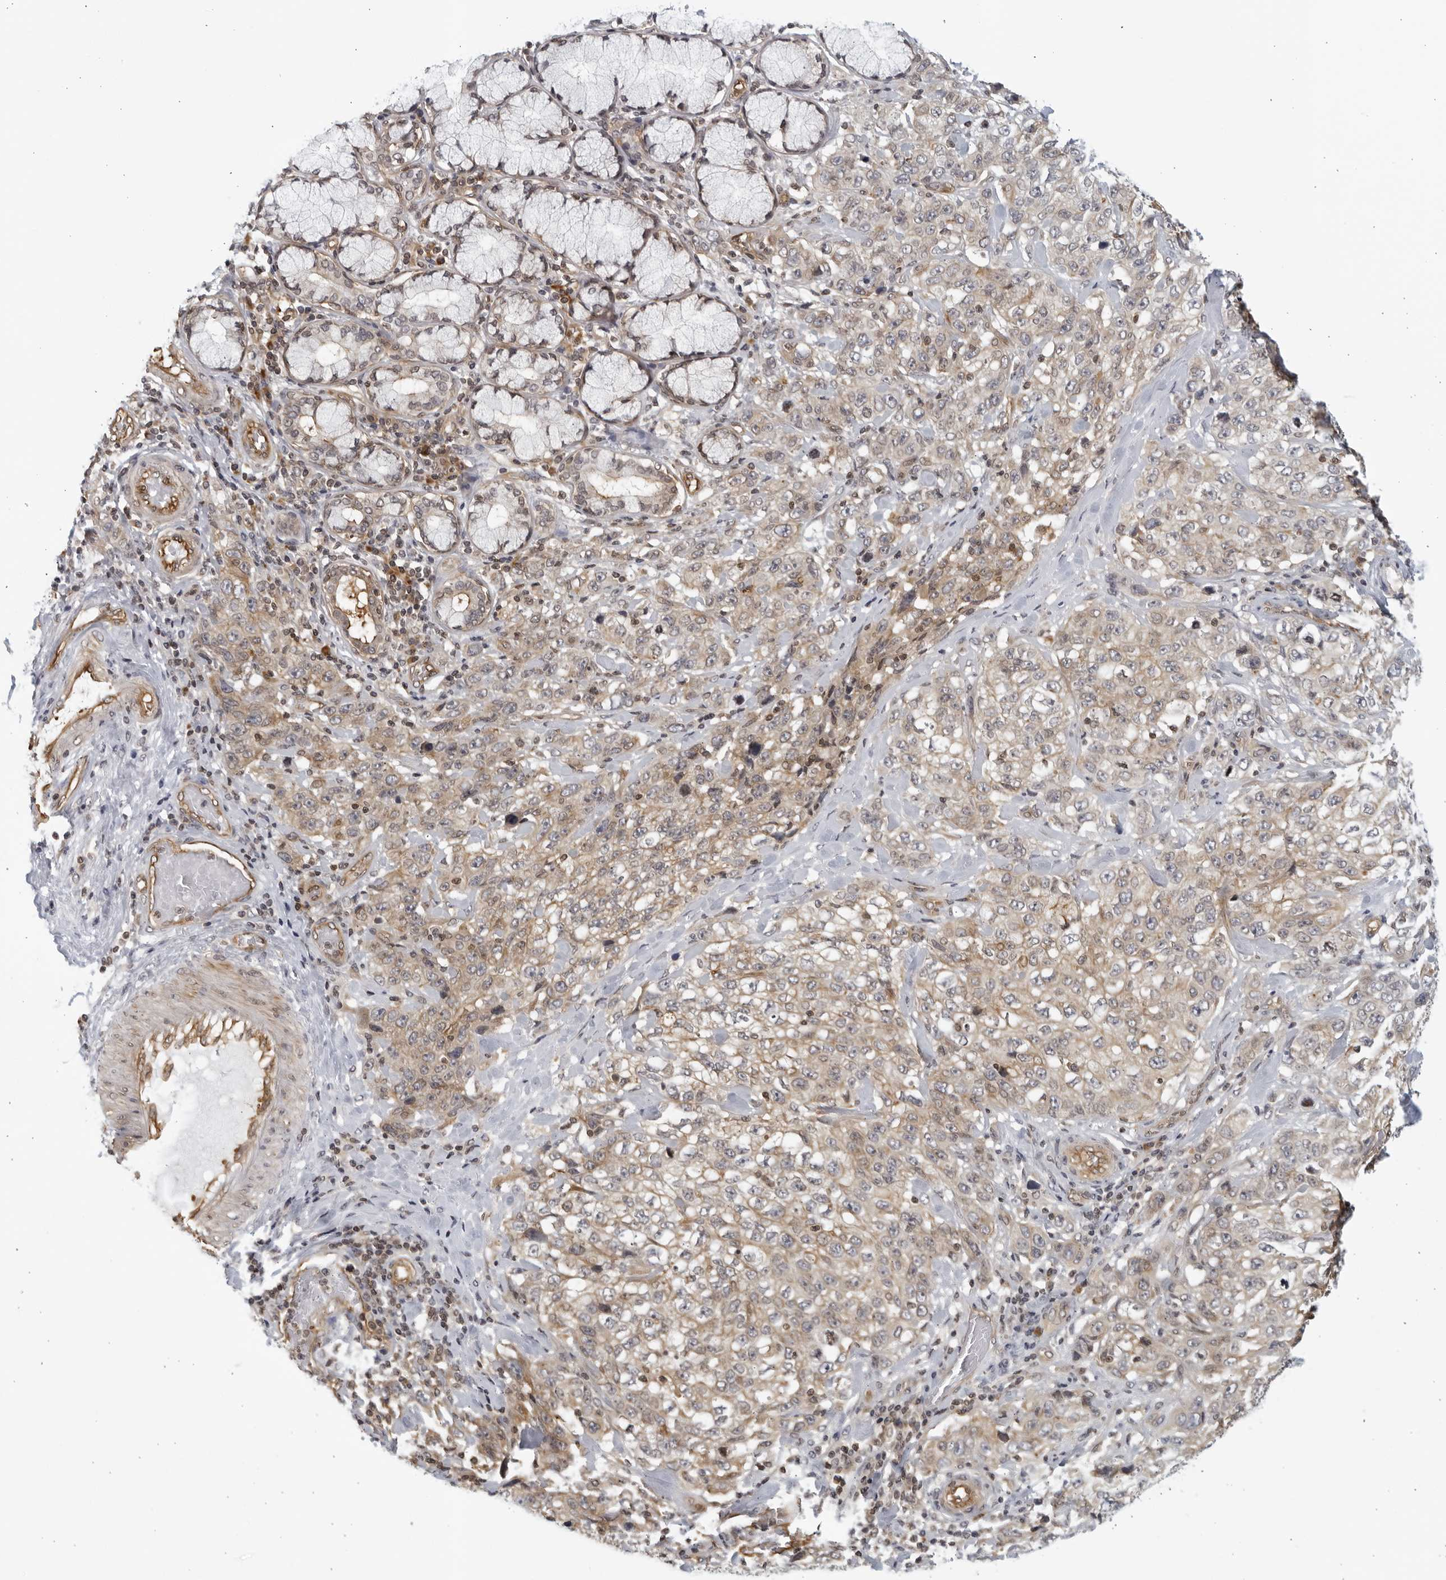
{"staining": {"intensity": "moderate", "quantity": ">75%", "location": "cytoplasmic/membranous"}, "tissue": "stomach cancer", "cell_type": "Tumor cells", "image_type": "cancer", "snomed": [{"axis": "morphology", "description": "Adenocarcinoma, NOS"}, {"axis": "topography", "description": "Stomach"}], "caption": "High-power microscopy captured an immunohistochemistry (IHC) micrograph of stomach cancer (adenocarcinoma), revealing moderate cytoplasmic/membranous positivity in approximately >75% of tumor cells. (DAB (3,3'-diaminobenzidine) IHC, brown staining for protein, blue staining for nuclei).", "gene": "SERTAD4", "patient": {"sex": "male", "age": 48}}